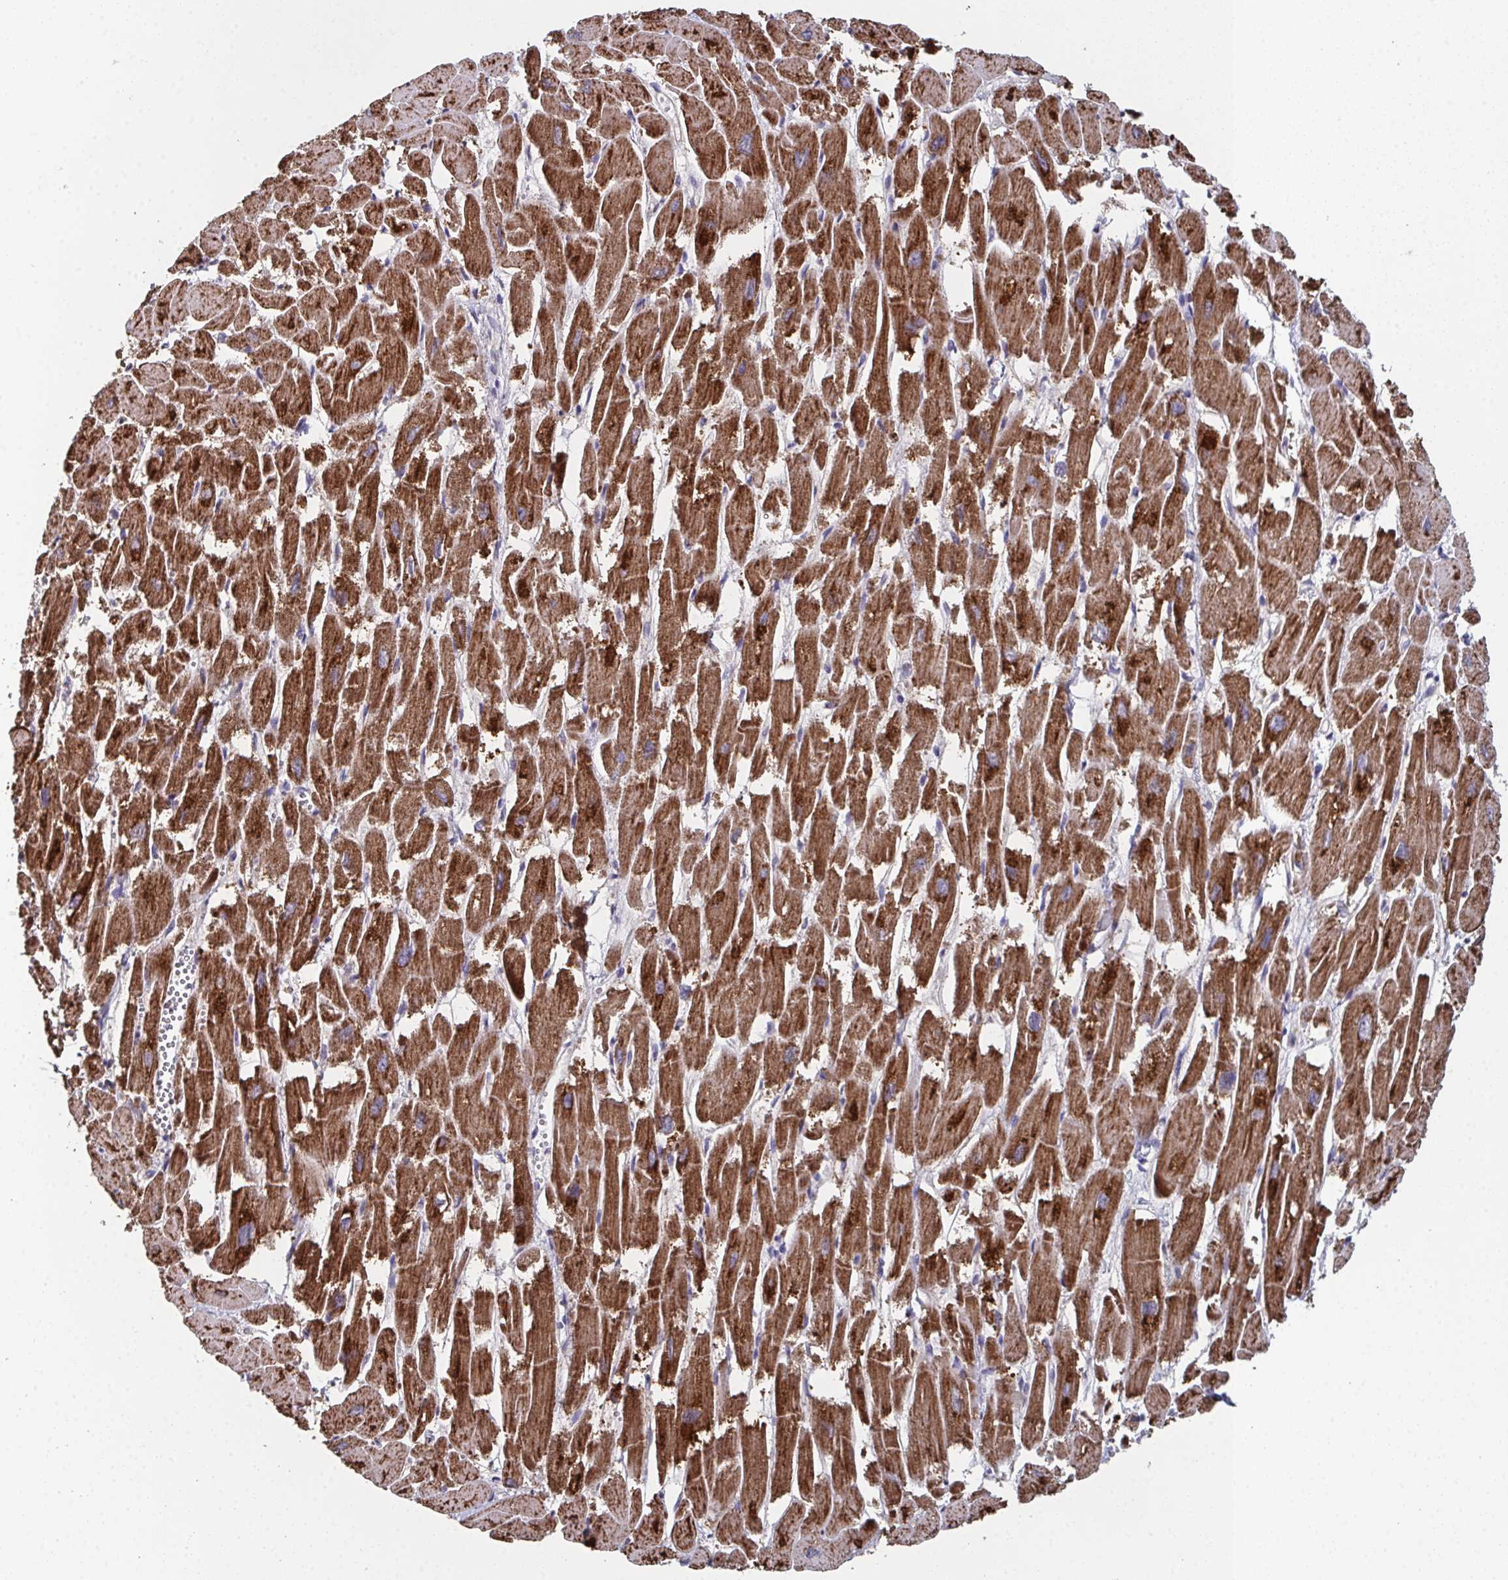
{"staining": {"intensity": "strong", "quantity": ">75%", "location": "cytoplasmic/membranous"}, "tissue": "heart muscle", "cell_type": "Cardiomyocytes", "image_type": "normal", "snomed": [{"axis": "morphology", "description": "Normal tissue, NOS"}, {"axis": "topography", "description": "Heart"}], "caption": "Protein staining of benign heart muscle shows strong cytoplasmic/membranous positivity in approximately >75% of cardiomyocytes. The staining was performed using DAB (3,3'-diaminobenzidine) to visualize the protein expression in brown, while the nuclei were stained in blue with hematoxylin (Magnification: 20x).", "gene": "MT", "patient": {"sex": "male", "age": 54}}